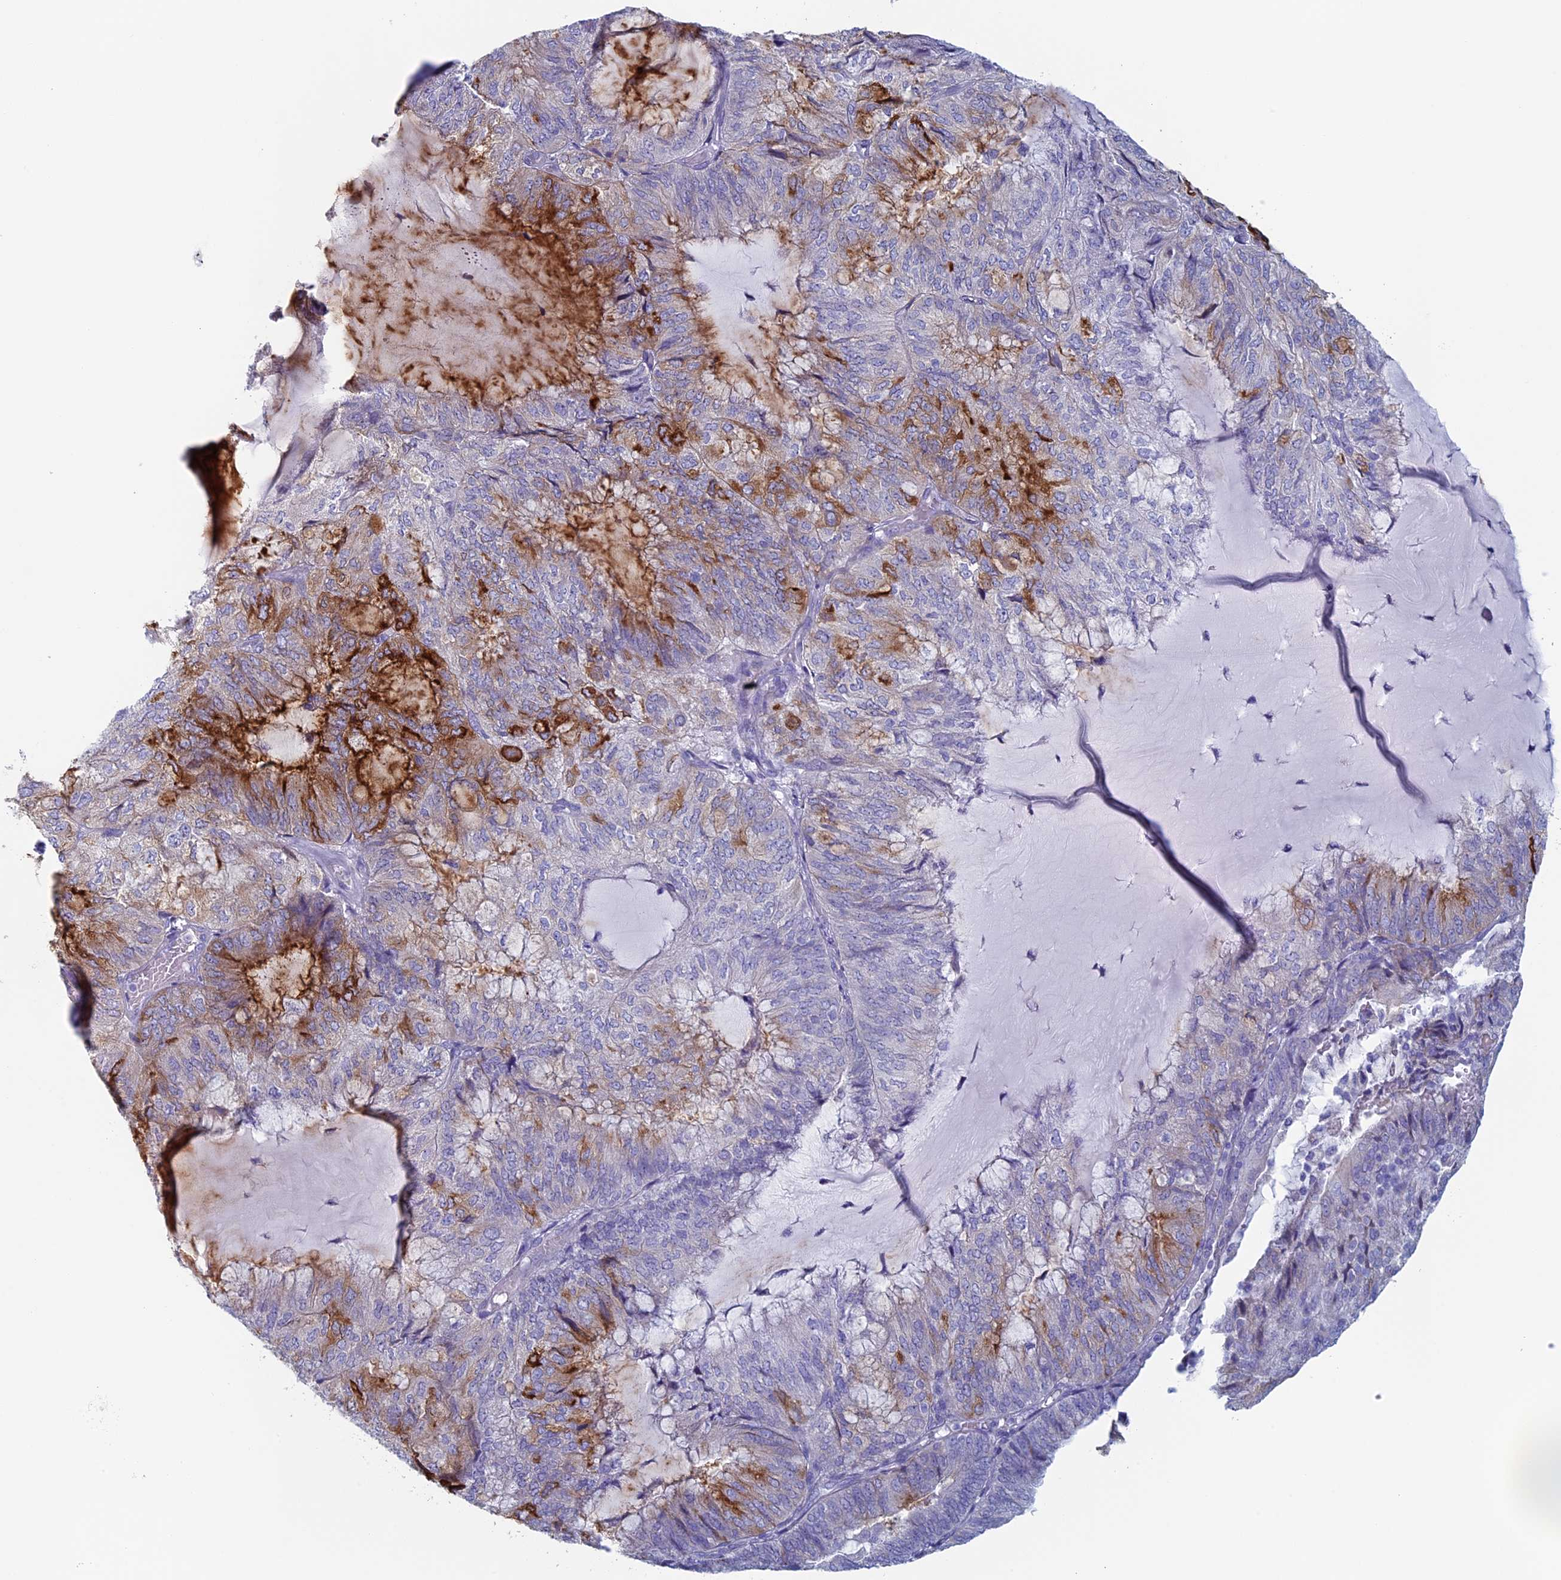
{"staining": {"intensity": "strong", "quantity": "<25%", "location": "cytoplasmic/membranous"}, "tissue": "endometrial cancer", "cell_type": "Tumor cells", "image_type": "cancer", "snomed": [{"axis": "morphology", "description": "Adenocarcinoma, NOS"}, {"axis": "topography", "description": "Endometrium"}], "caption": "Endometrial cancer (adenocarcinoma) tissue reveals strong cytoplasmic/membranous expression in about <25% of tumor cells (brown staining indicates protein expression, while blue staining denotes nuclei).", "gene": "MAGEB6", "patient": {"sex": "female", "age": 81}}